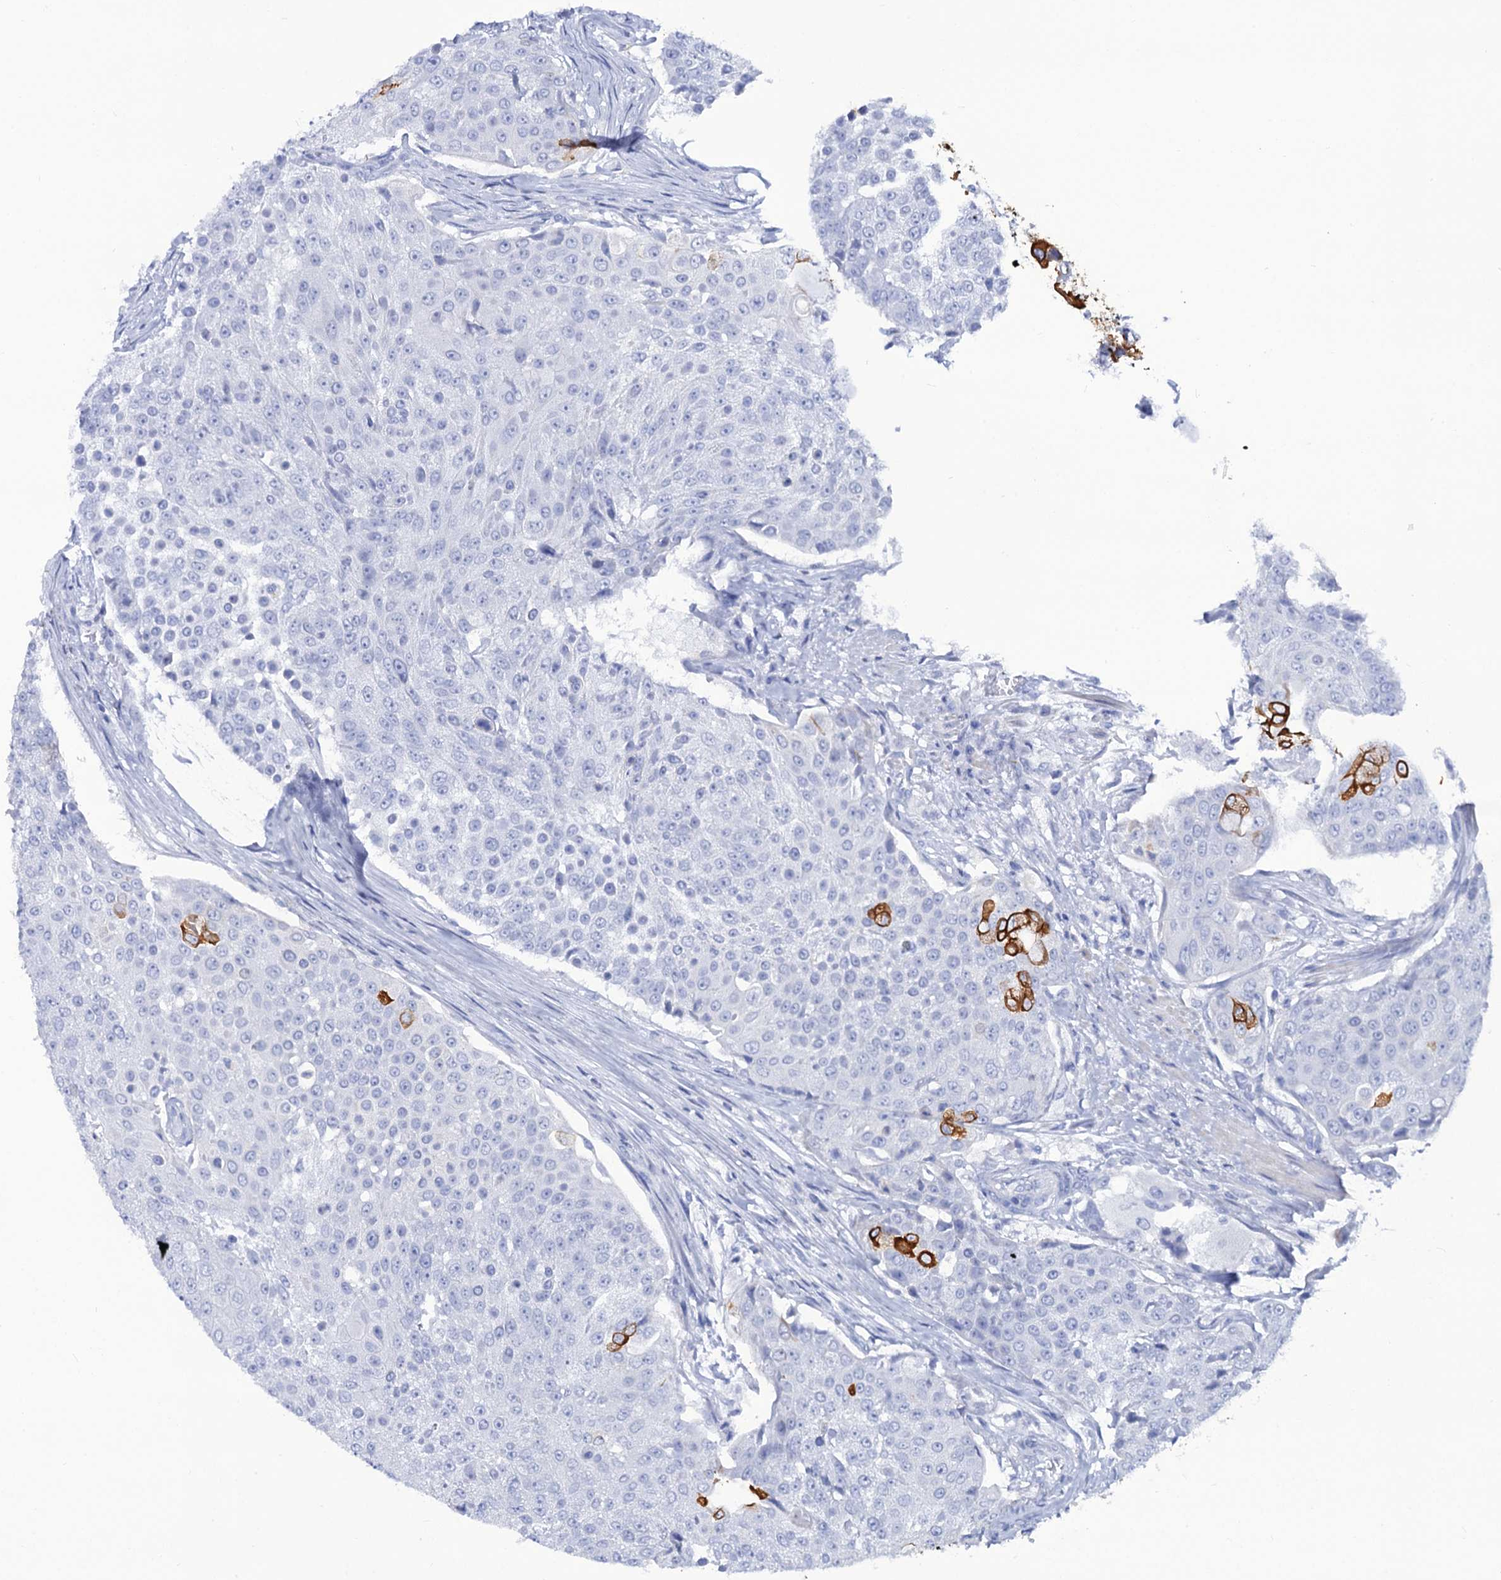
{"staining": {"intensity": "negative", "quantity": "none", "location": "none"}, "tissue": "urothelial cancer", "cell_type": "Tumor cells", "image_type": "cancer", "snomed": [{"axis": "morphology", "description": "Urothelial carcinoma, High grade"}, {"axis": "topography", "description": "Urinary bladder"}], "caption": "High power microscopy photomicrograph of an immunohistochemistry photomicrograph of high-grade urothelial carcinoma, revealing no significant staining in tumor cells.", "gene": "RAB3IP", "patient": {"sex": "female", "age": 63}}